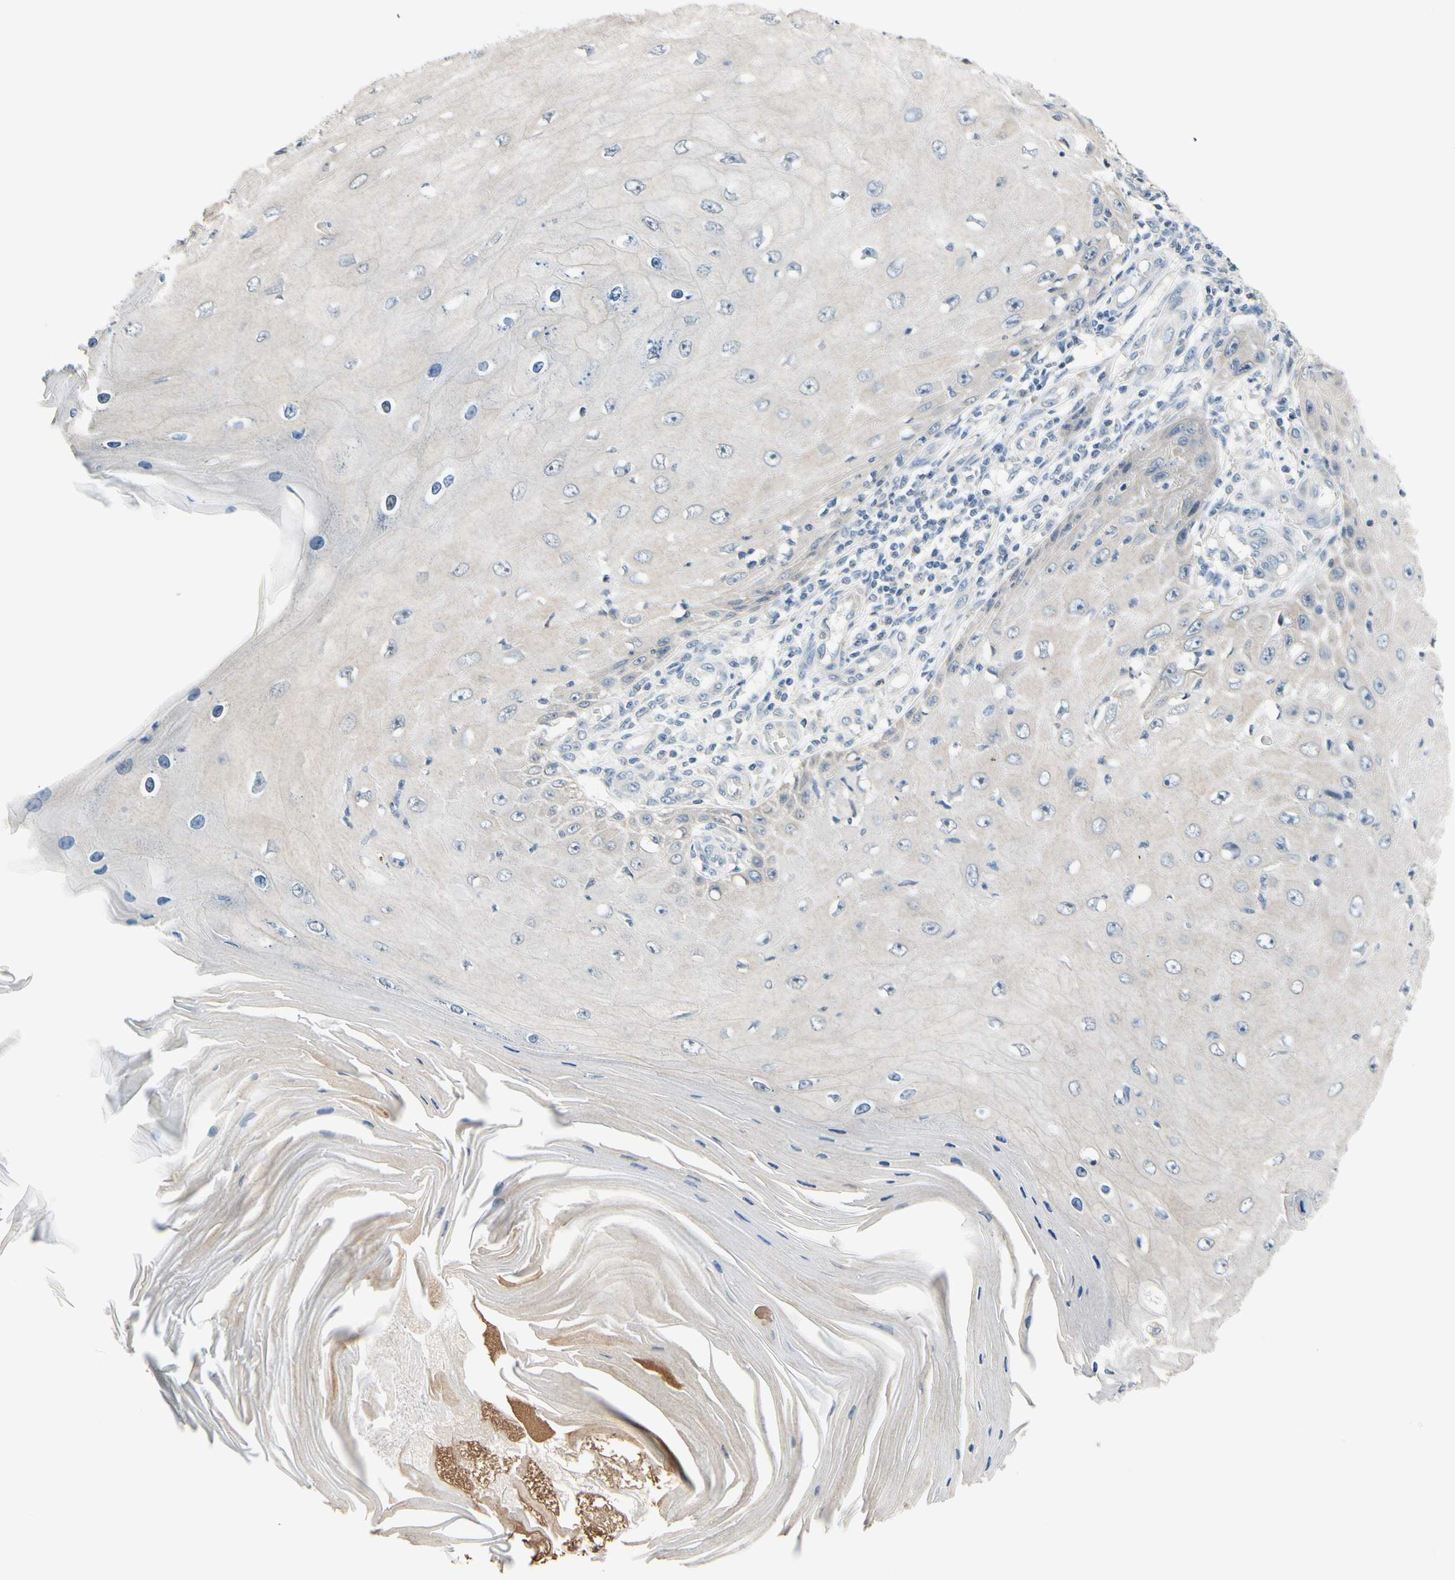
{"staining": {"intensity": "negative", "quantity": "none", "location": "none"}, "tissue": "skin cancer", "cell_type": "Tumor cells", "image_type": "cancer", "snomed": [{"axis": "morphology", "description": "Squamous cell carcinoma, NOS"}, {"axis": "topography", "description": "Skin"}], "caption": "Skin cancer (squamous cell carcinoma) stained for a protein using immunohistochemistry (IHC) exhibits no staining tumor cells.", "gene": "SLC27A6", "patient": {"sex": "female", "age": 73}}